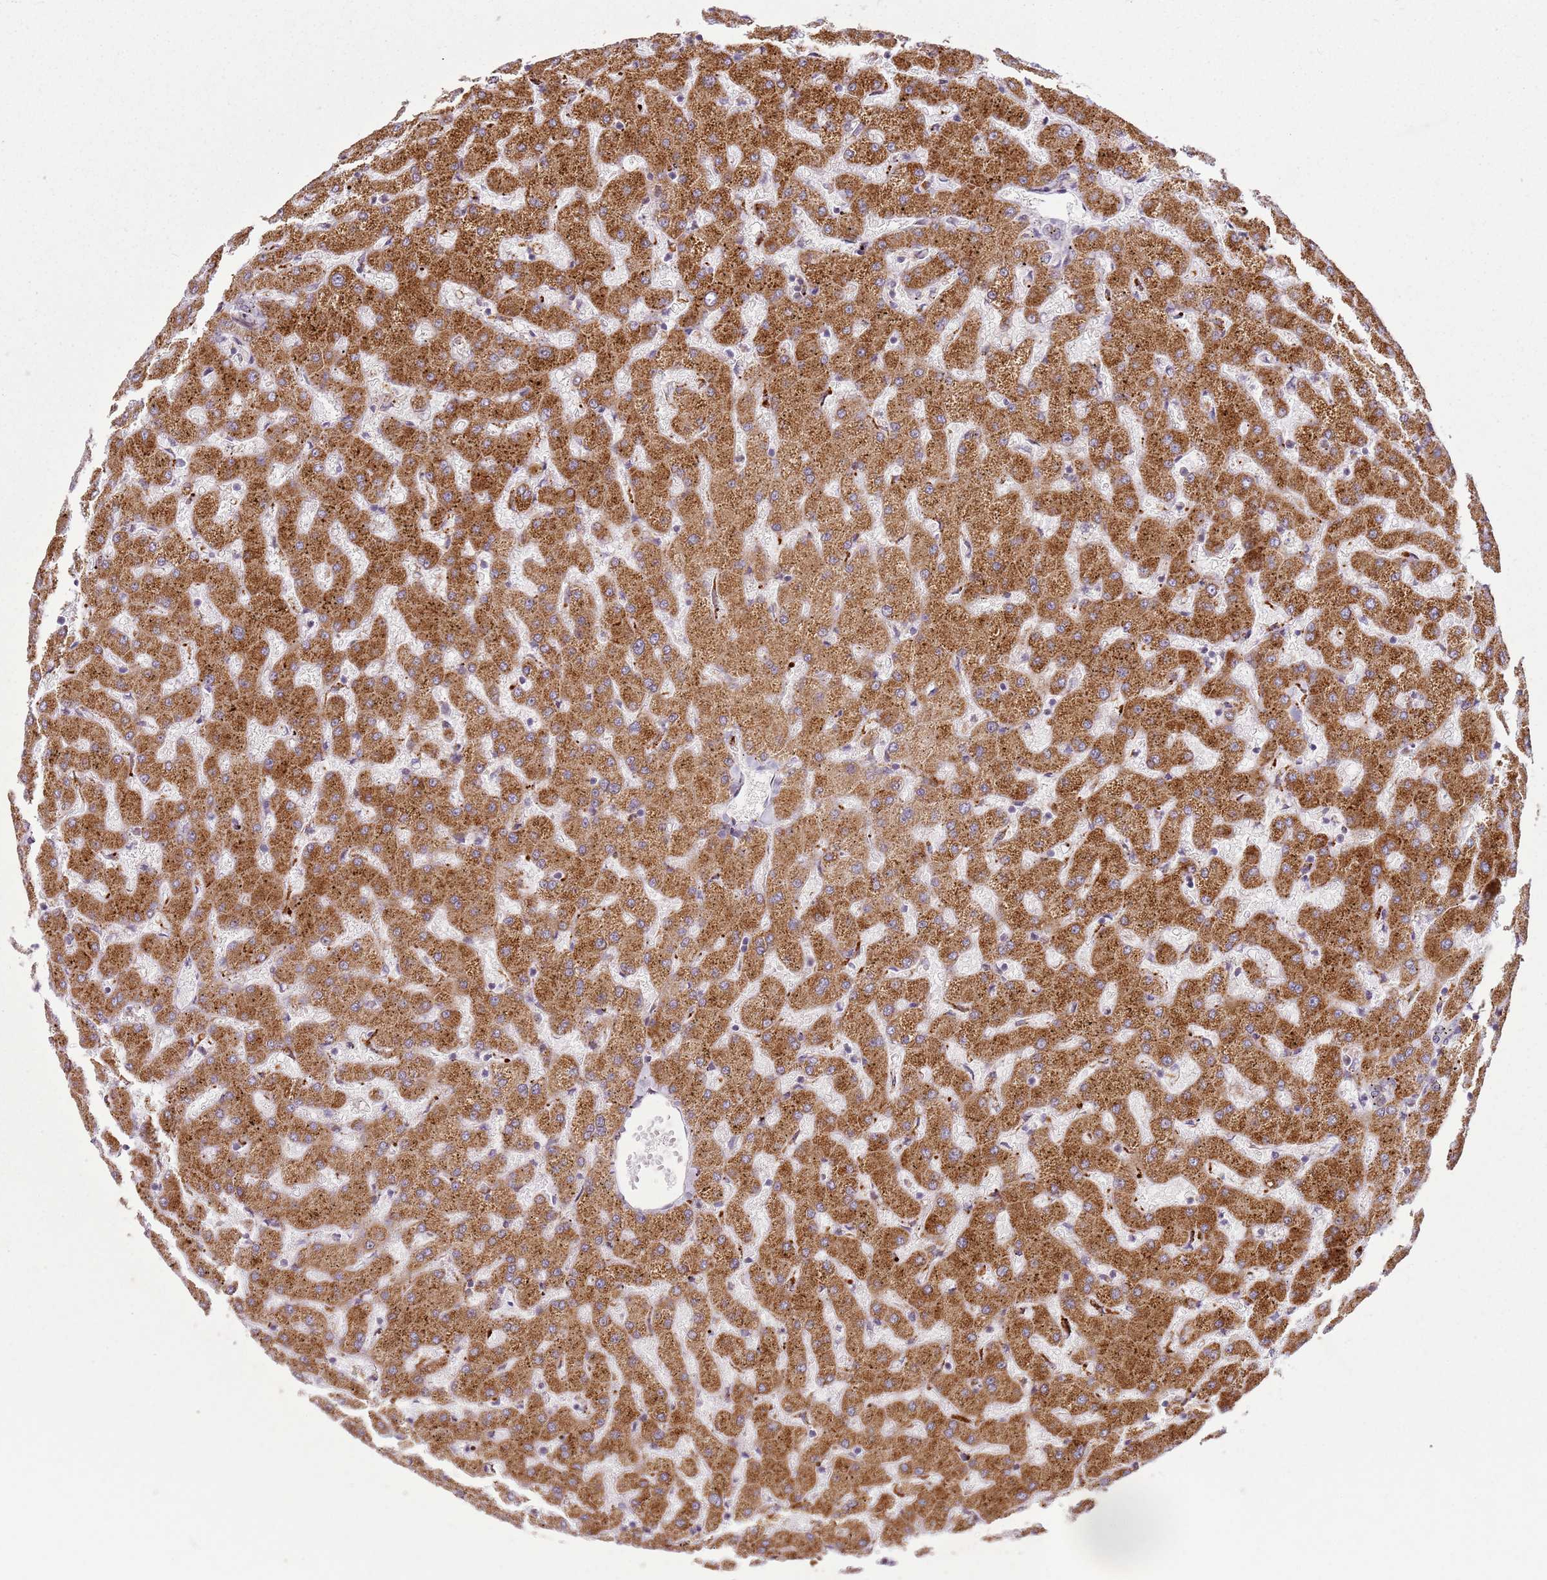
{"staining": {"intensity": "negative", "quantity": "none", "location": "none"}, "tissue": "liver", "cell_type": "Cholangiocytes", "image_type": "normal", "snomed": [{"axis": "morphology", "description": "Normal tissue, NOS"}, {"axis": "topography", "description": "Liver"}], "caption": "There is no significant positivity in cholangiocytes of liver. The staining was performed using DAB (3,3'-diaminobenzidine) to visualize the protein expression in brown, while the nuclei were stained in blue with hematoxylin (Magnification: 20x).", "gene": "PVRIG", "patient": {"sex": "female", "age": 63}}